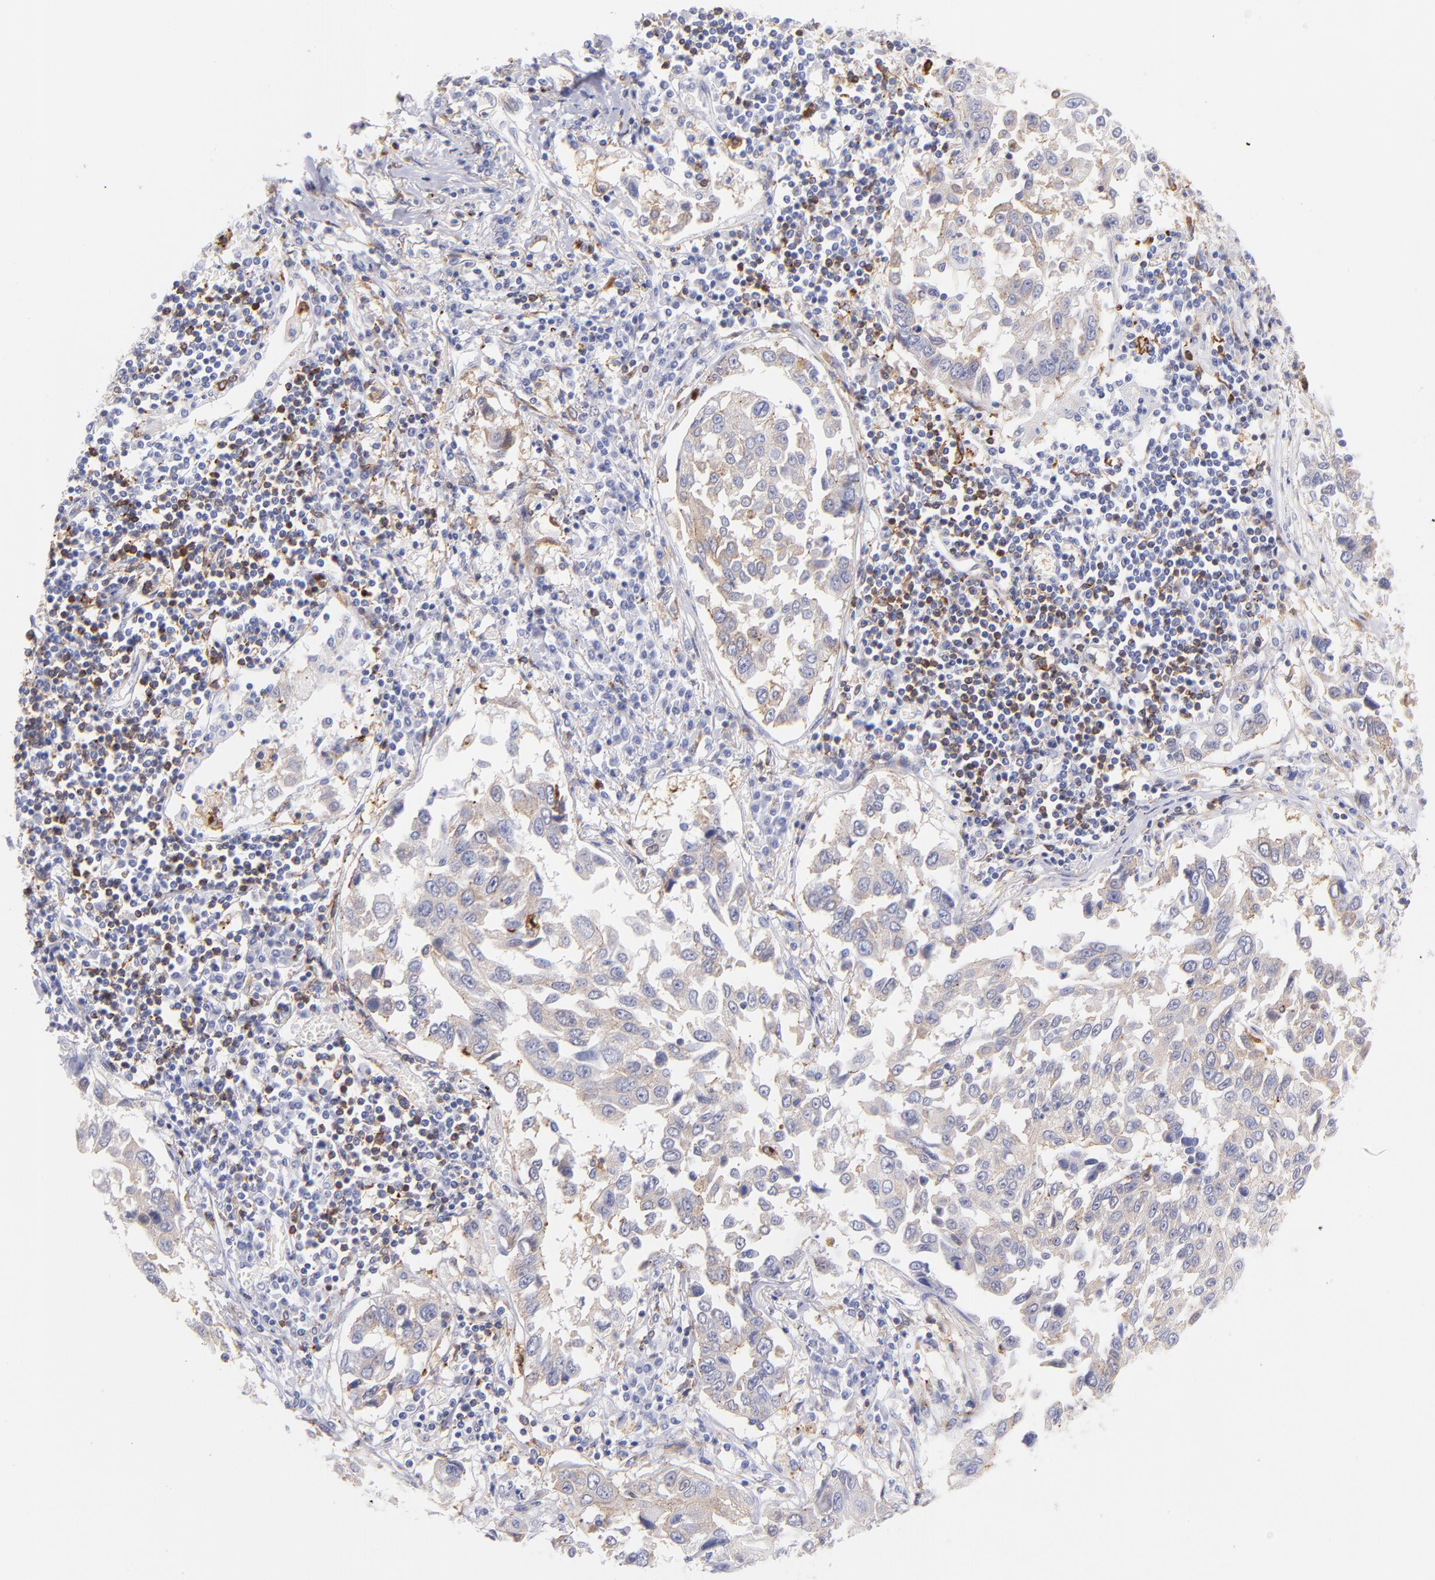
{"staining": {"intensity": "weak", "quantity": ">75%", "location": "cytoplasmic/membranous"}, "tissue": "lung cancer", "cell_type": "Tumor cells", "image_type": "cancer", "snomed": [{"axis": "morphology", "description": "Squamous cell carcinoma, NOS"}, {"axis": "topography", "description": "Lung"}], "caption": "A micrograph showing weak cytoplasmic/membranous staining in about >75% of tumor cells in lung cancer, as visualized by brown immunohistochemical staining.", "gene": "PRKCA", "patient": {"sex": "male", "age": 71}}